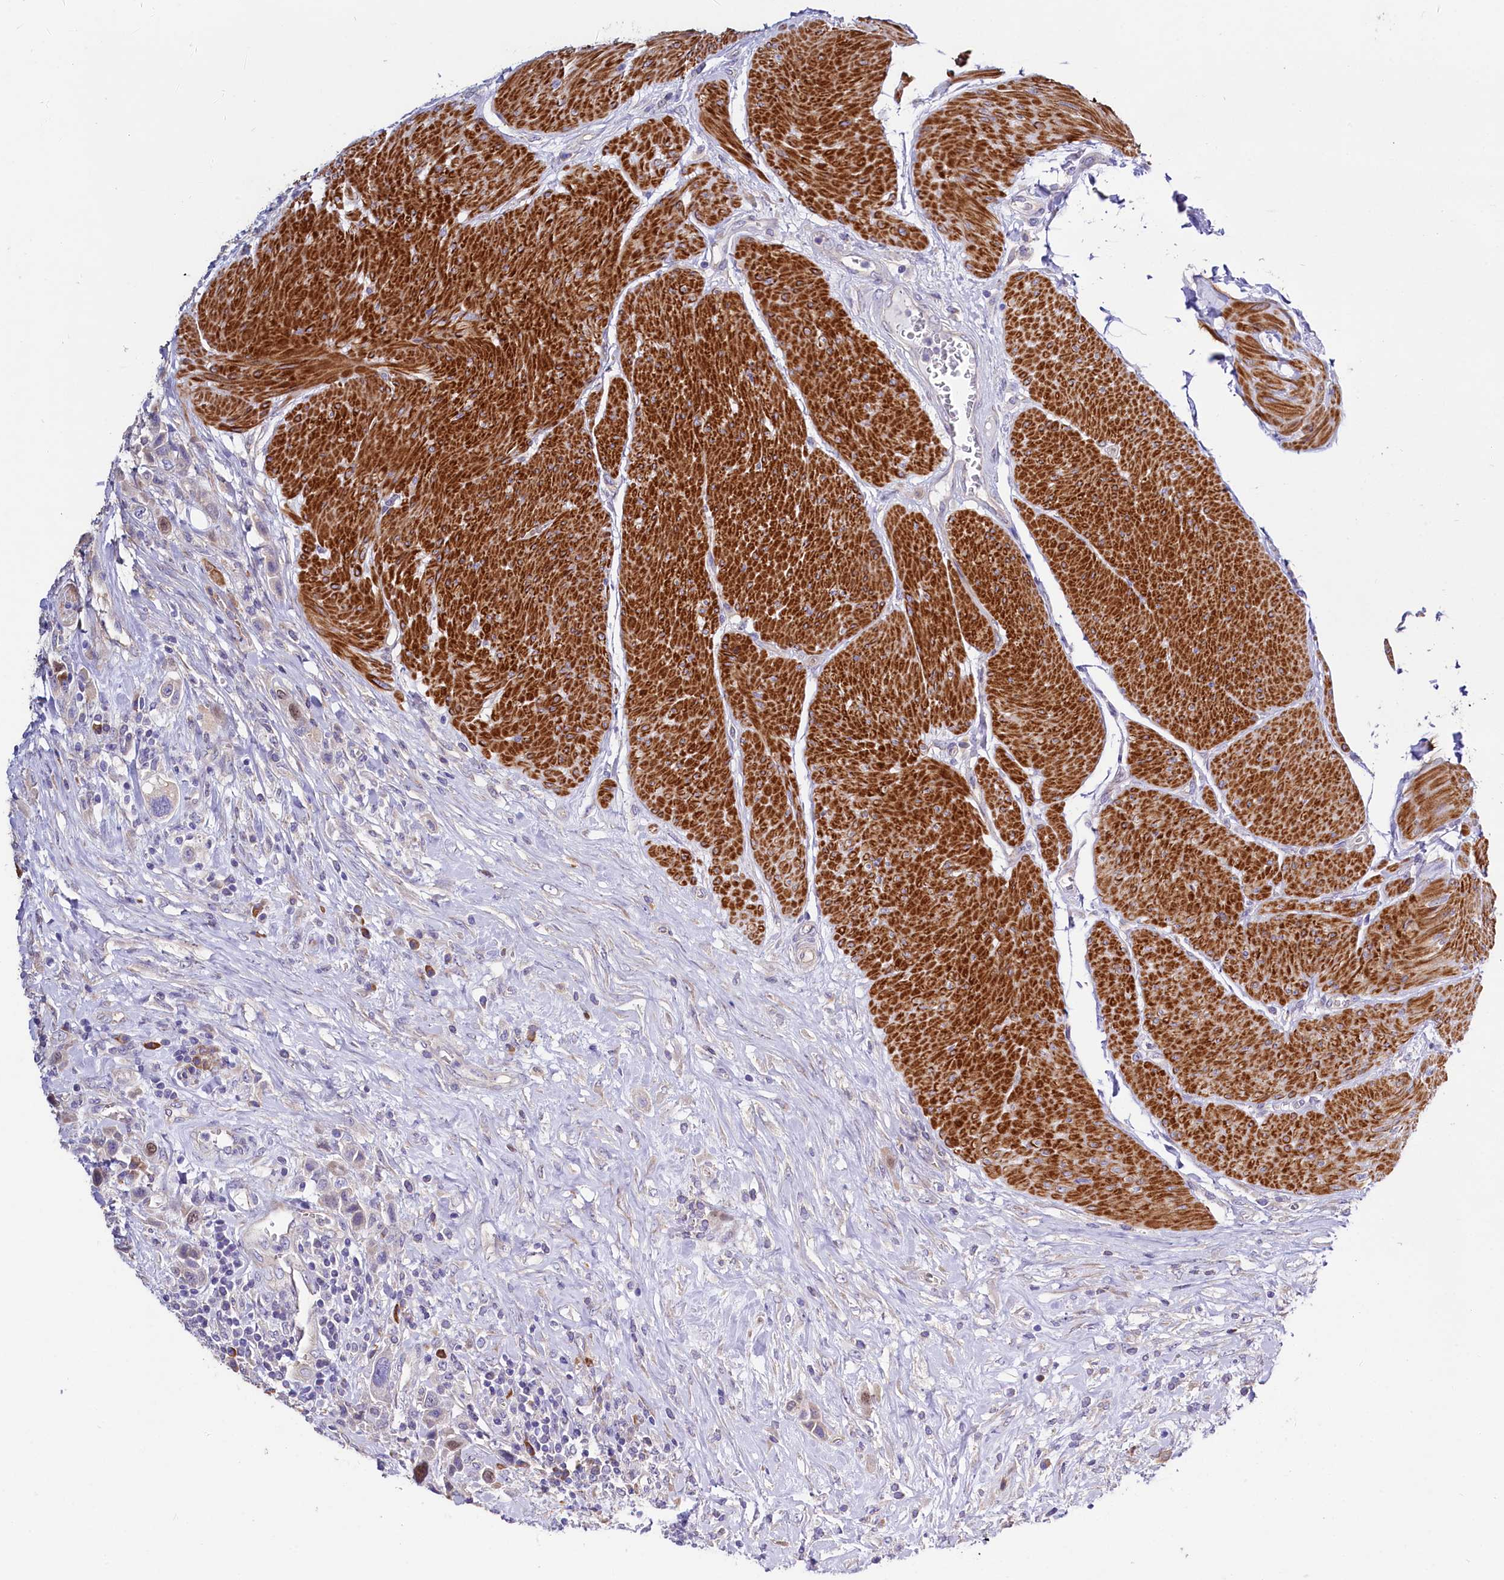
{"staining": {"intensity": "weak", "quantity": "<25%", "location": "nuclear"}, "tissue": "urothelial cancer", "cell_type": "Tumor cells", "image_type": "cancer", "snomed": [{"axis": "morphology", "description": "Urothelial carcinoma, High grade"}, {"axis": "topography", "description": "Urinary bladder"}], "caption": "Tumor cells are negative for protein expression in human urothelial carcinoma (high-grade).", "gene": "WNT8A", "patient": {"sex": "male", "age": 50}}